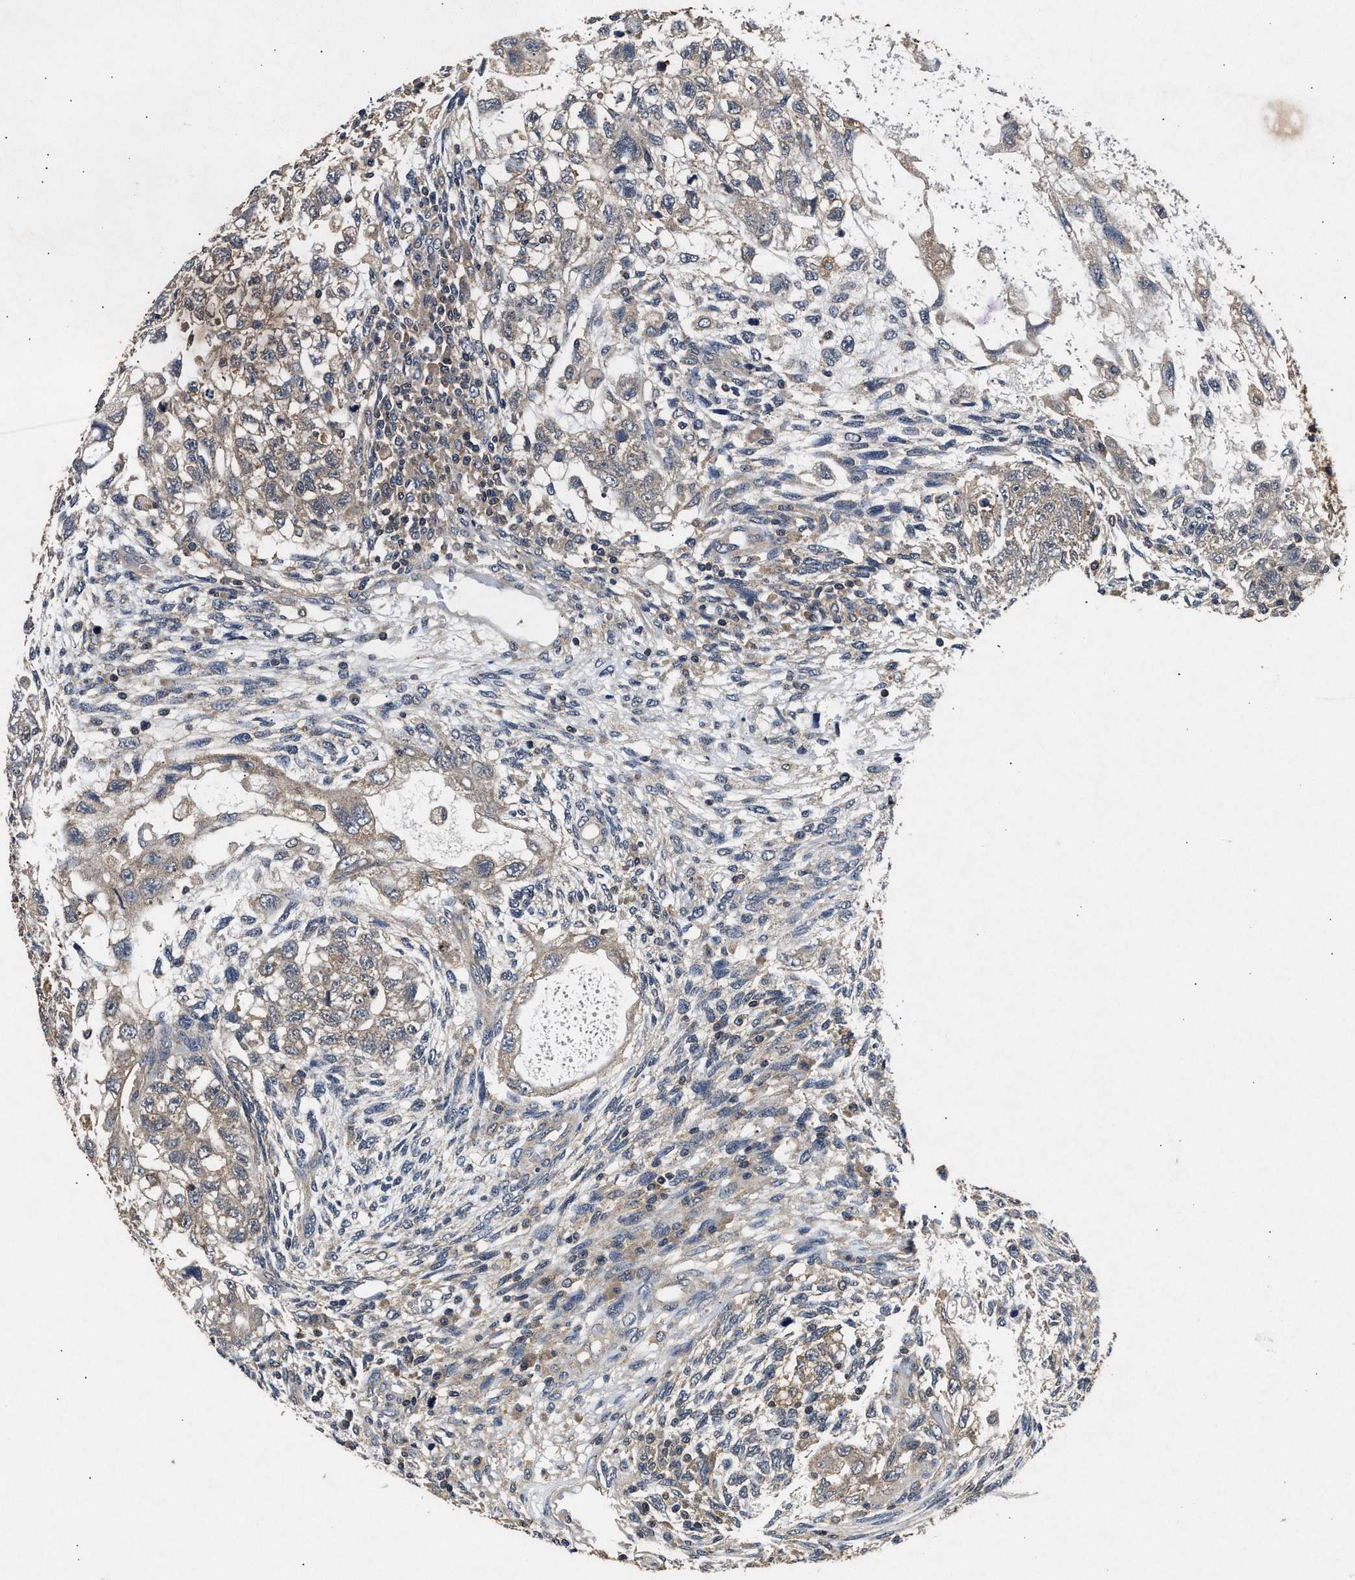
{"staining": {"intensity": "weak", "quantity": ">75%", "location": "cytoplasmic/membranous"}, "tissue": "testis cancer", "cell_type": "Tumor cells", "image_type": "cancer", "snomed": [{"axis": "morphology", "description": "Normal tissue, NOS"}, {"axis": "morphology", "description": "Carcinoma, Embryonal, NOS"}, {"axis": "topography", "description": "Testis"}], "caption": "This micrograph exhibits immunohistochemistry (IHC) staining of testis cancer, with low weak cytoplasmic/membranous staining in approximately >75% of tumor cells.", "gene": "PDAP1", "patient": {"sex": "male", "age": 36}}